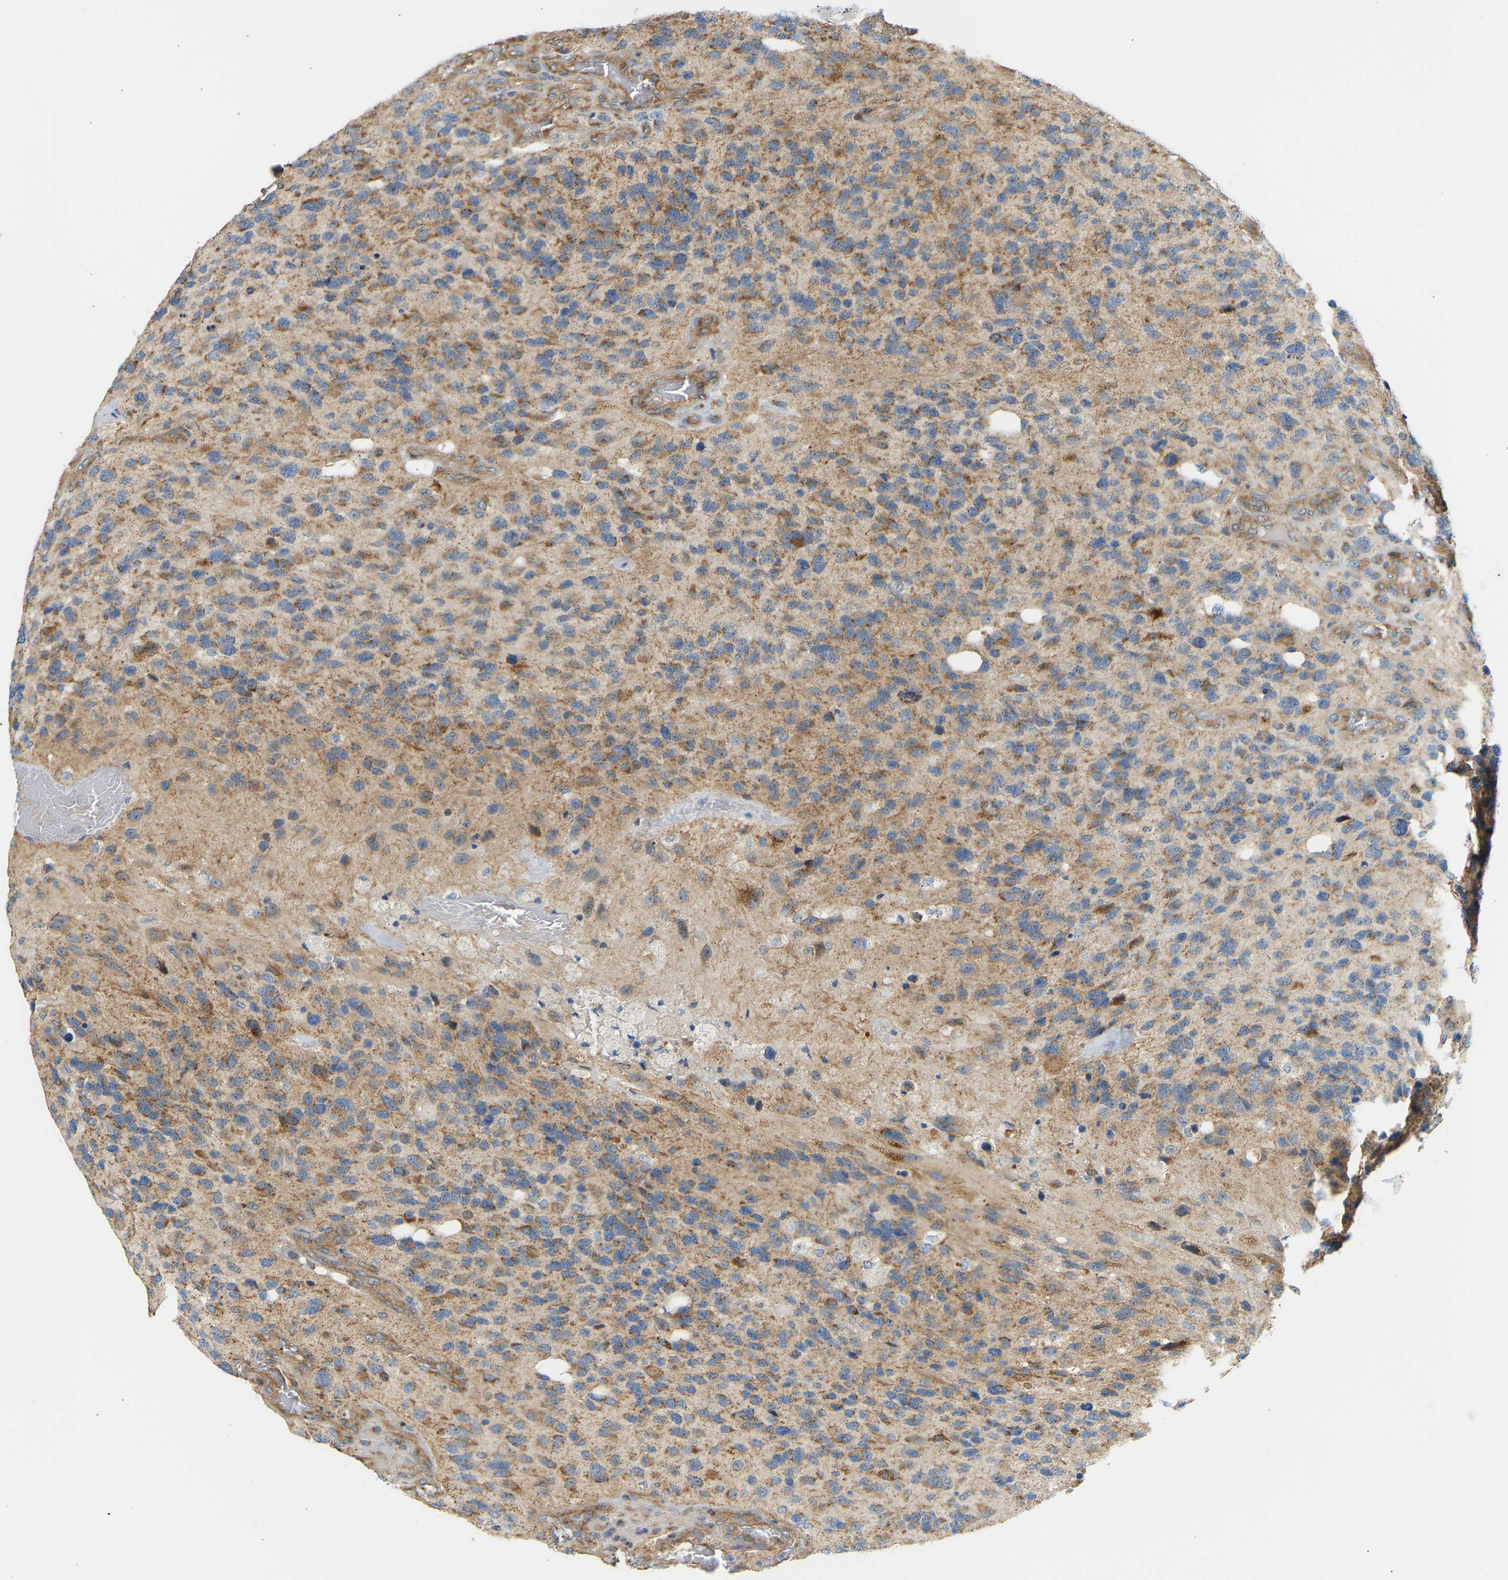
{"staining": {"intensity": "moderate", "quantity": ">75%", "location": "cytoplasmic/membranous"}, "tissue": "glioma", "cell_type": "Tumor cells", "image_type": "cancer", "snomed": [{"axis": "morphology", "description": "Glioma, malignant, High grade"}, {"axis": "topography", "description": "Brain"}], "caption": "This micrograph demonstrates immunohistochemistry staining of glioma, with medium moderate cytoplasmic/membranous positivity in approximately >75% of tumor cells.", "gene": "YIPF2", "patient": {"sex": "female", "age": 58}}